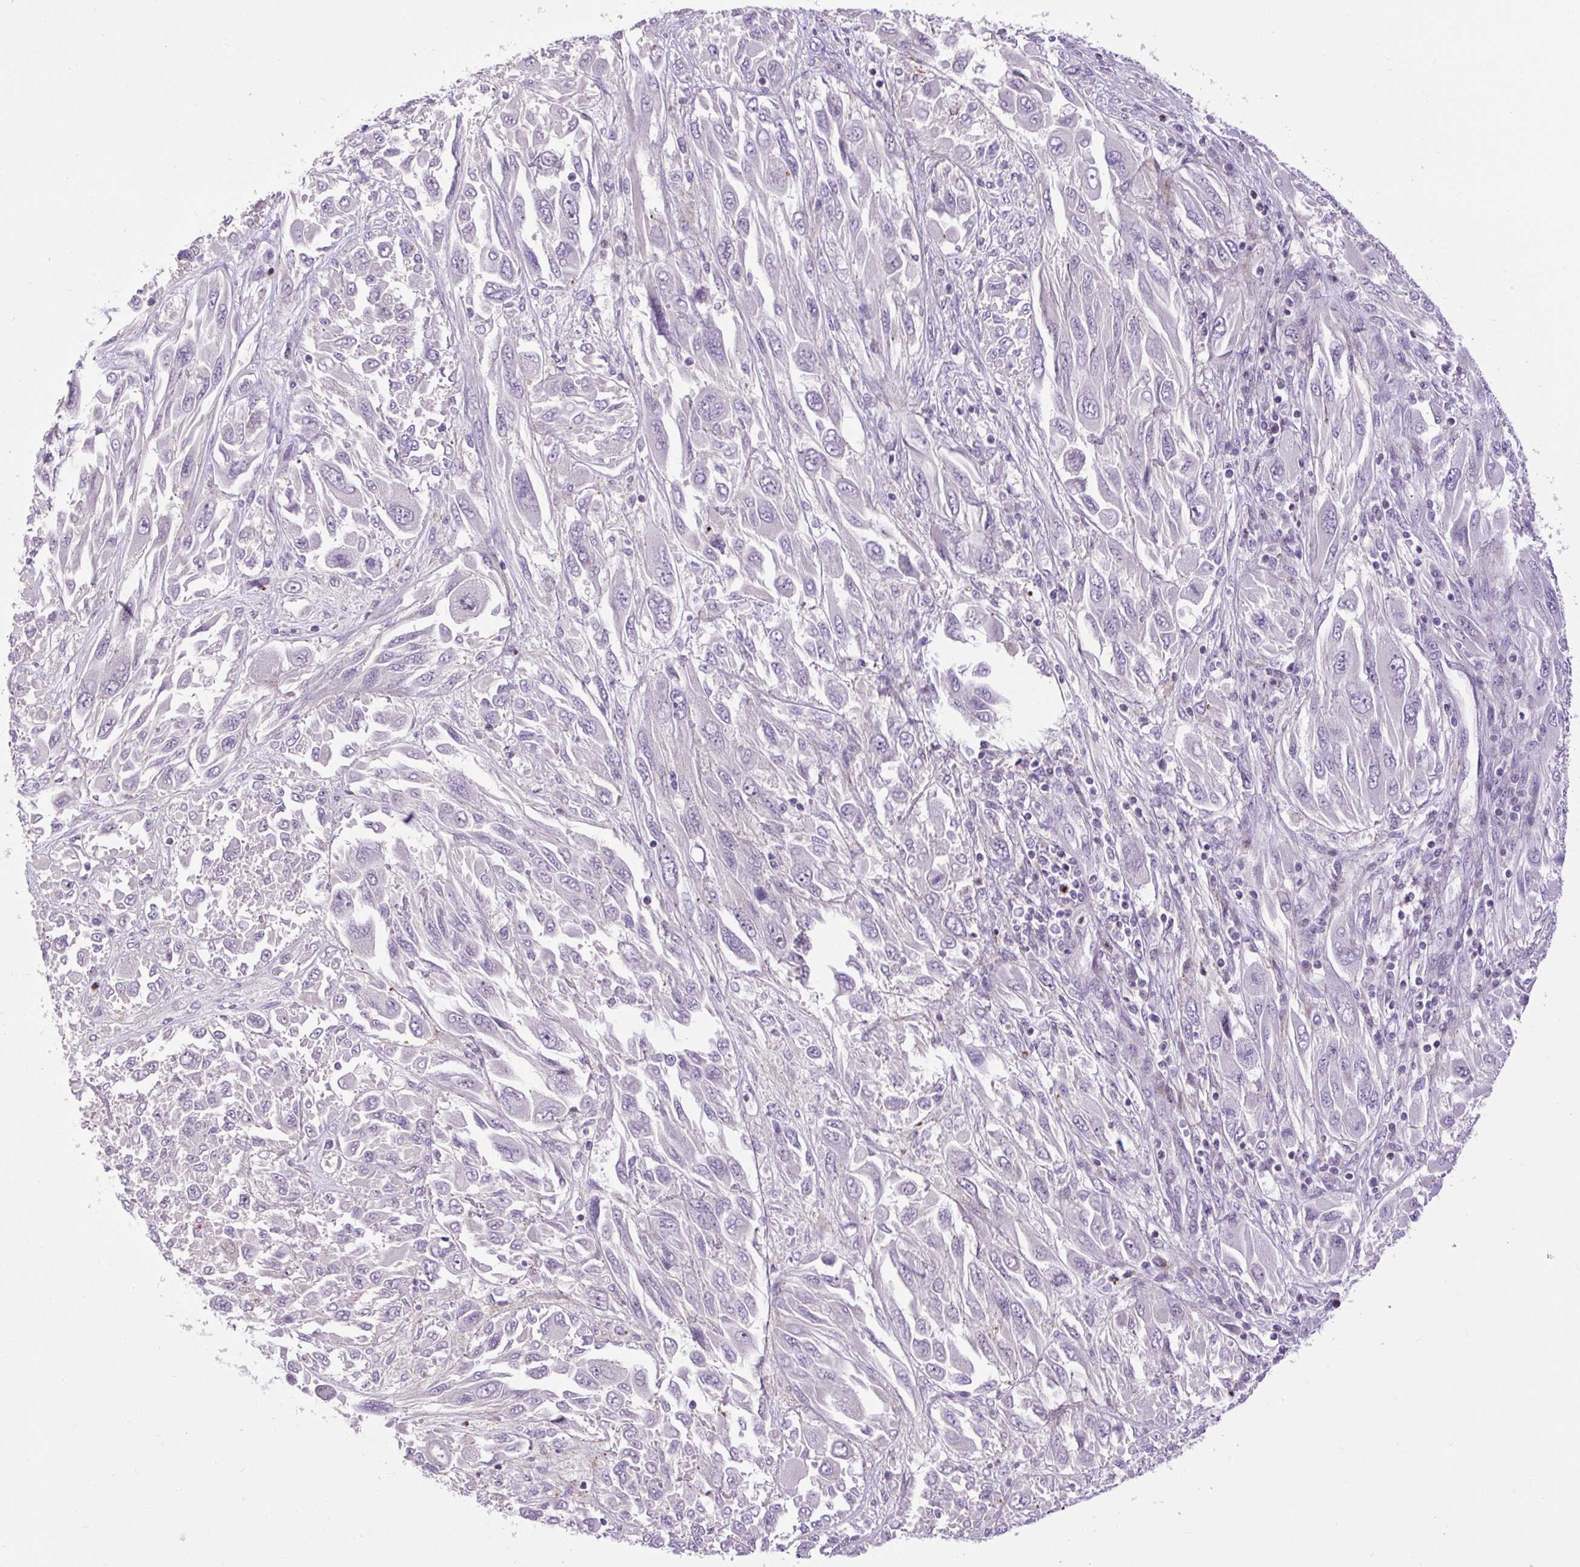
{"staining": {"intensity": "negative", "quantity": "none", "location": "none"}, "tissue": "melanoma", "cell_type": "Tumor cells", "image_type": "cancer", "snomed": [{"axis": "morphology", "description": "Malignant melanoma, NOS"}, {"axis": "topography", "description": "Skin"}], "caption": "Protein analysis of melanoma displays no significant staining in tumor cells.", "gene": "ZNF197", "patient": {"sex": "female", "age": 91}}